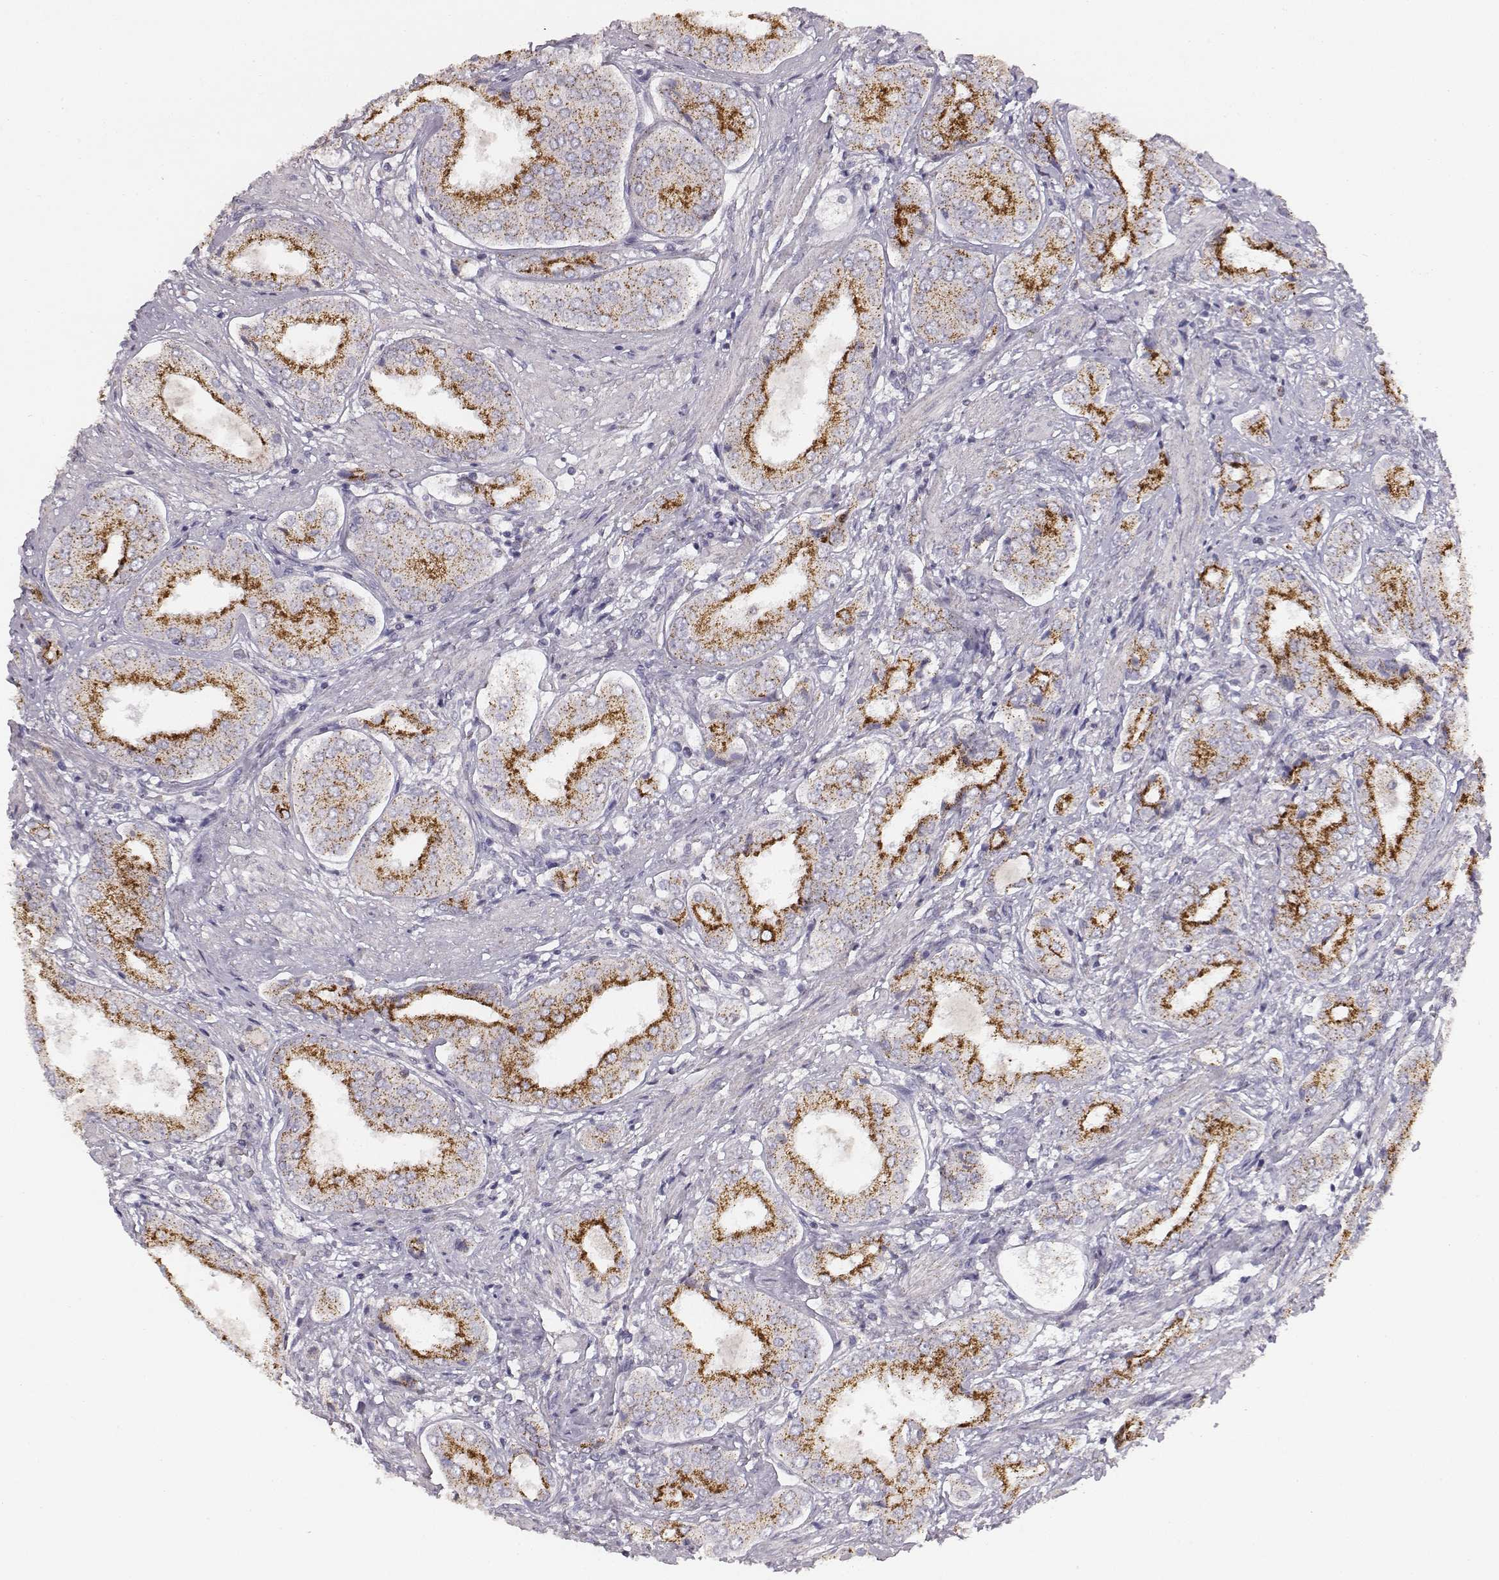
{"staining": {"intensity": "strong", "quantity": ">75%", "location": "cytoplasmic/membranous"}, "tissue": "prostate cancer", "cell_type": "Tumor cells", "image_type": "cancer", "snomed": [{"axis": "morphology", "description": "Adenocarcinoma, NOS"}, {"axis": "topography", "description": "Prostate"}], "caption": "Tumor cells reveal high levels of strong cytoplasmic/membranous expression in about >75% of cells in prostate adenocarcinoma. The staining was performed using DAB, with brown indicating positive protein expression. Nuclei are stained blue with hematoxylin.", "gene": "ABCD3", "patient": {"sex": "male", "age": 63}}